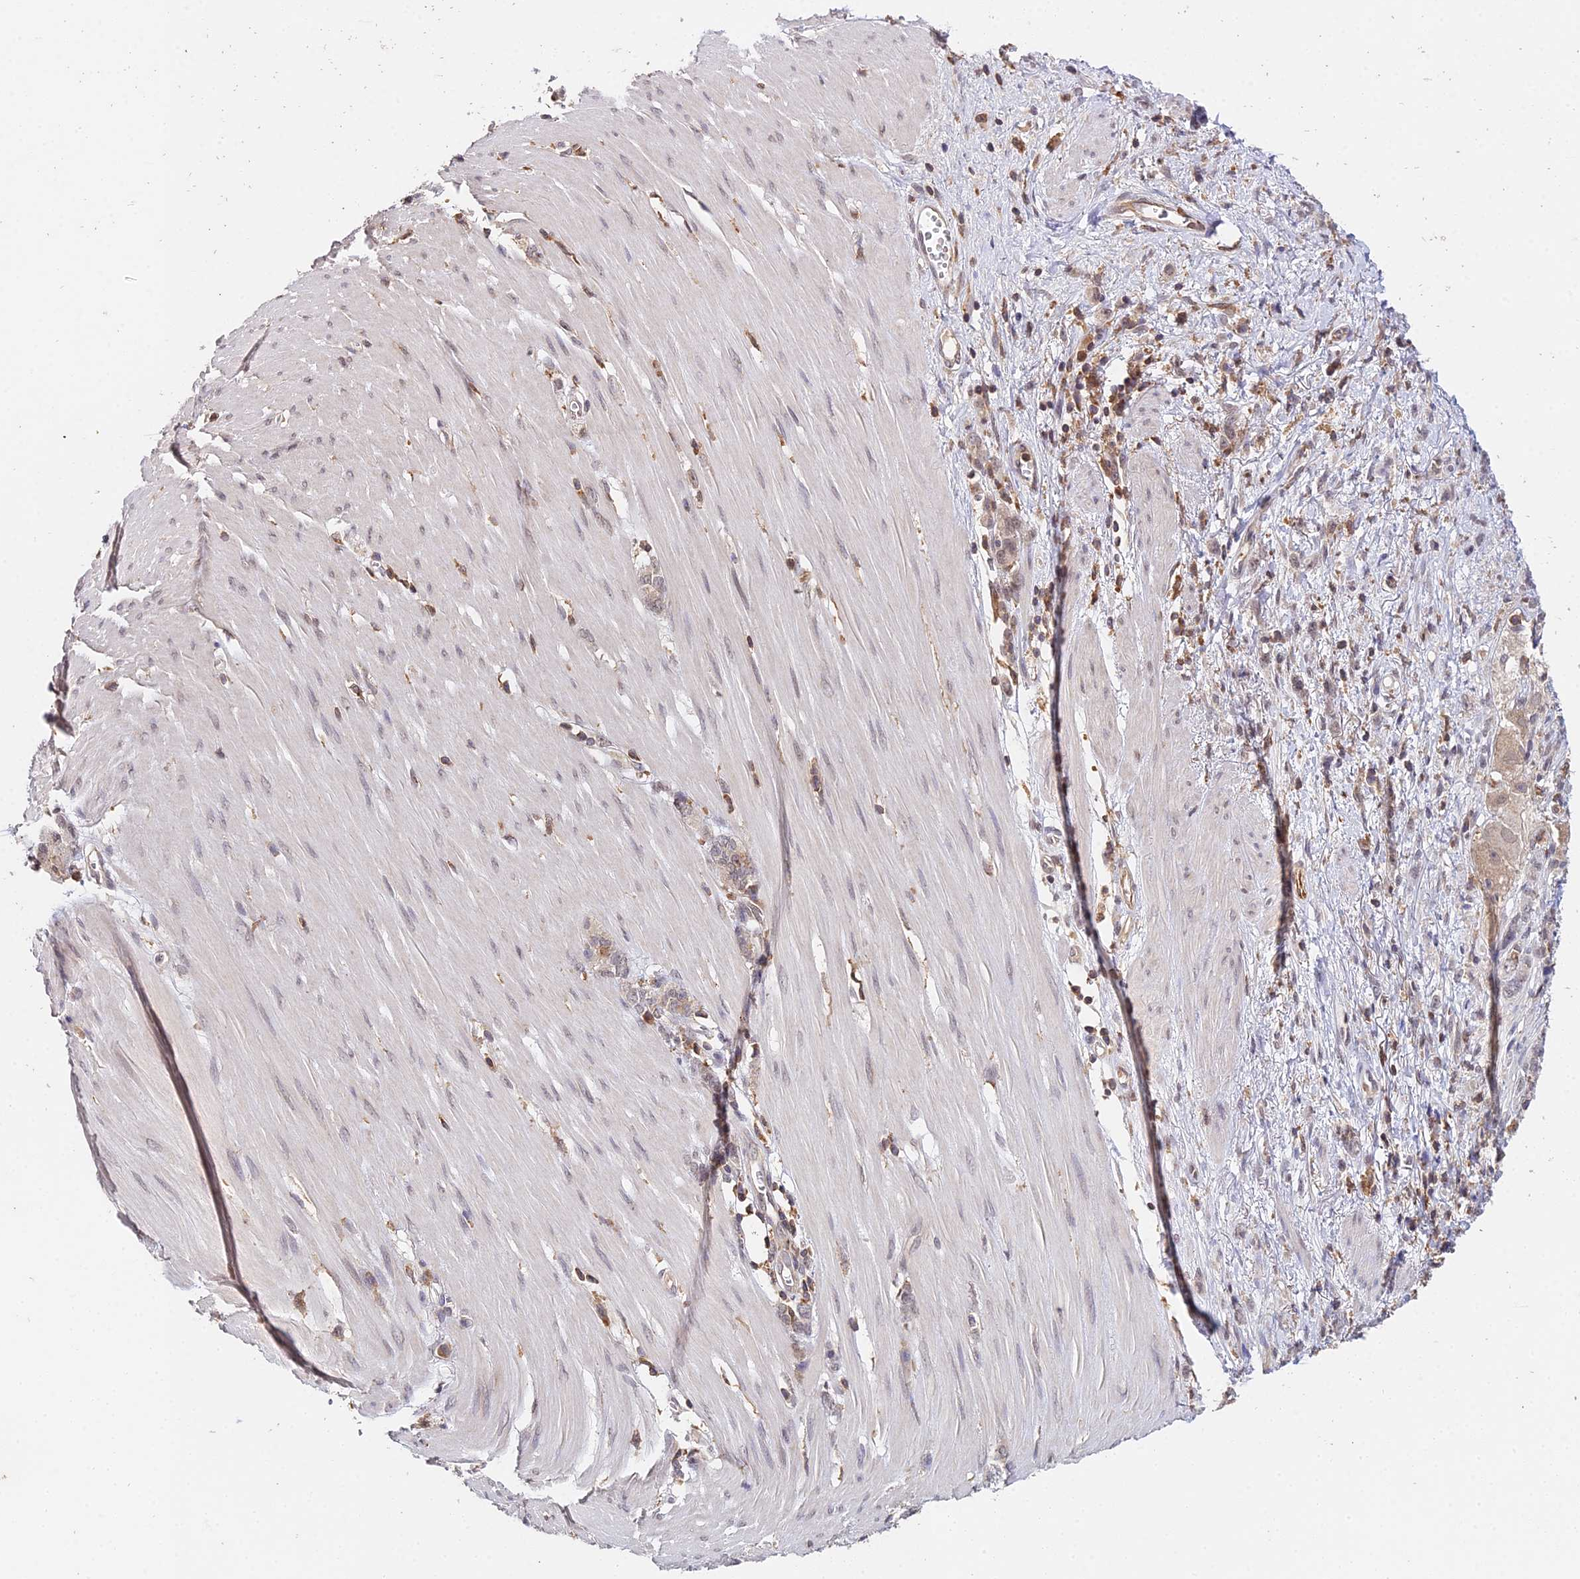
{"staining": {"intensity": "weak", "quantity": "25%-75%", "location": "cytoplasmic/membranous,nuclear"}, "tissue": "stomach cancer", "cell_type": "Tumor cells", "image_type": "cancer", "snomed": [{"axis": "morphology", "description": "Adenocarcinoma, NOS"}, {"axis": "topography", "description": "Stomach"}], "caption": "Weak cytoplasmic/membranous and nuclear expression is present in approximately 25%-75% of tumor cells in stomach cancer.", "gene": "TPRX1", "patient": {"sex": "female", "age": 76}}